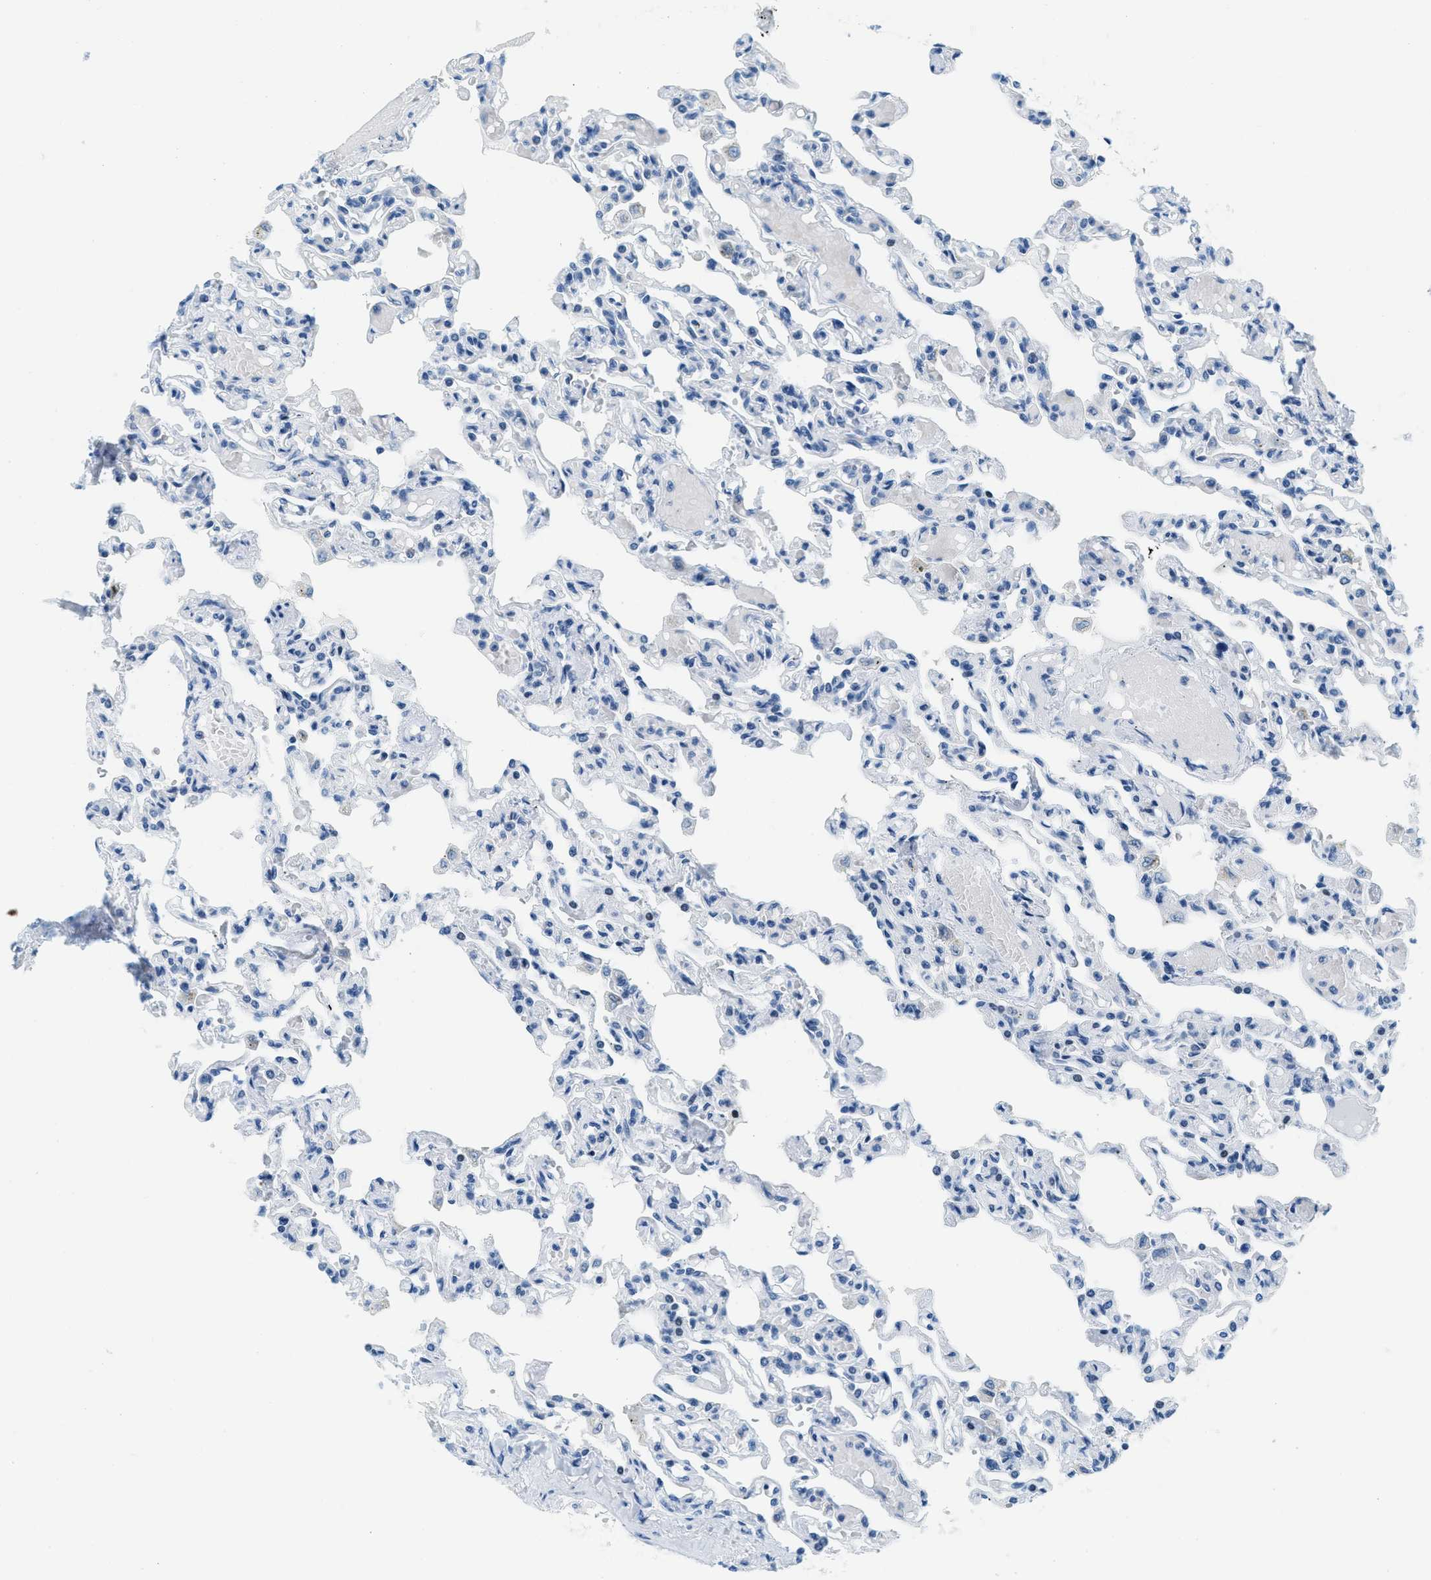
{"staining": {"intensity": "negative", "quantity": "none", "location": "none"}, "tissue": "lung", "cell_type": "Alveolar cells", "image_type": "normal", "snomed": [{"axis": "morphology", "description": "Normal tissue, NOS"}, {"axis": "topography", "description": "Lung"}], "caption": "High power microscopy micrograph of an immunohistochemistry (IHC) micrograph of normal lung, revealing no significant positivity in alveolar cells.", "gene": "PLA2G2A", "patient": {"sex": "male", "age": 21}}